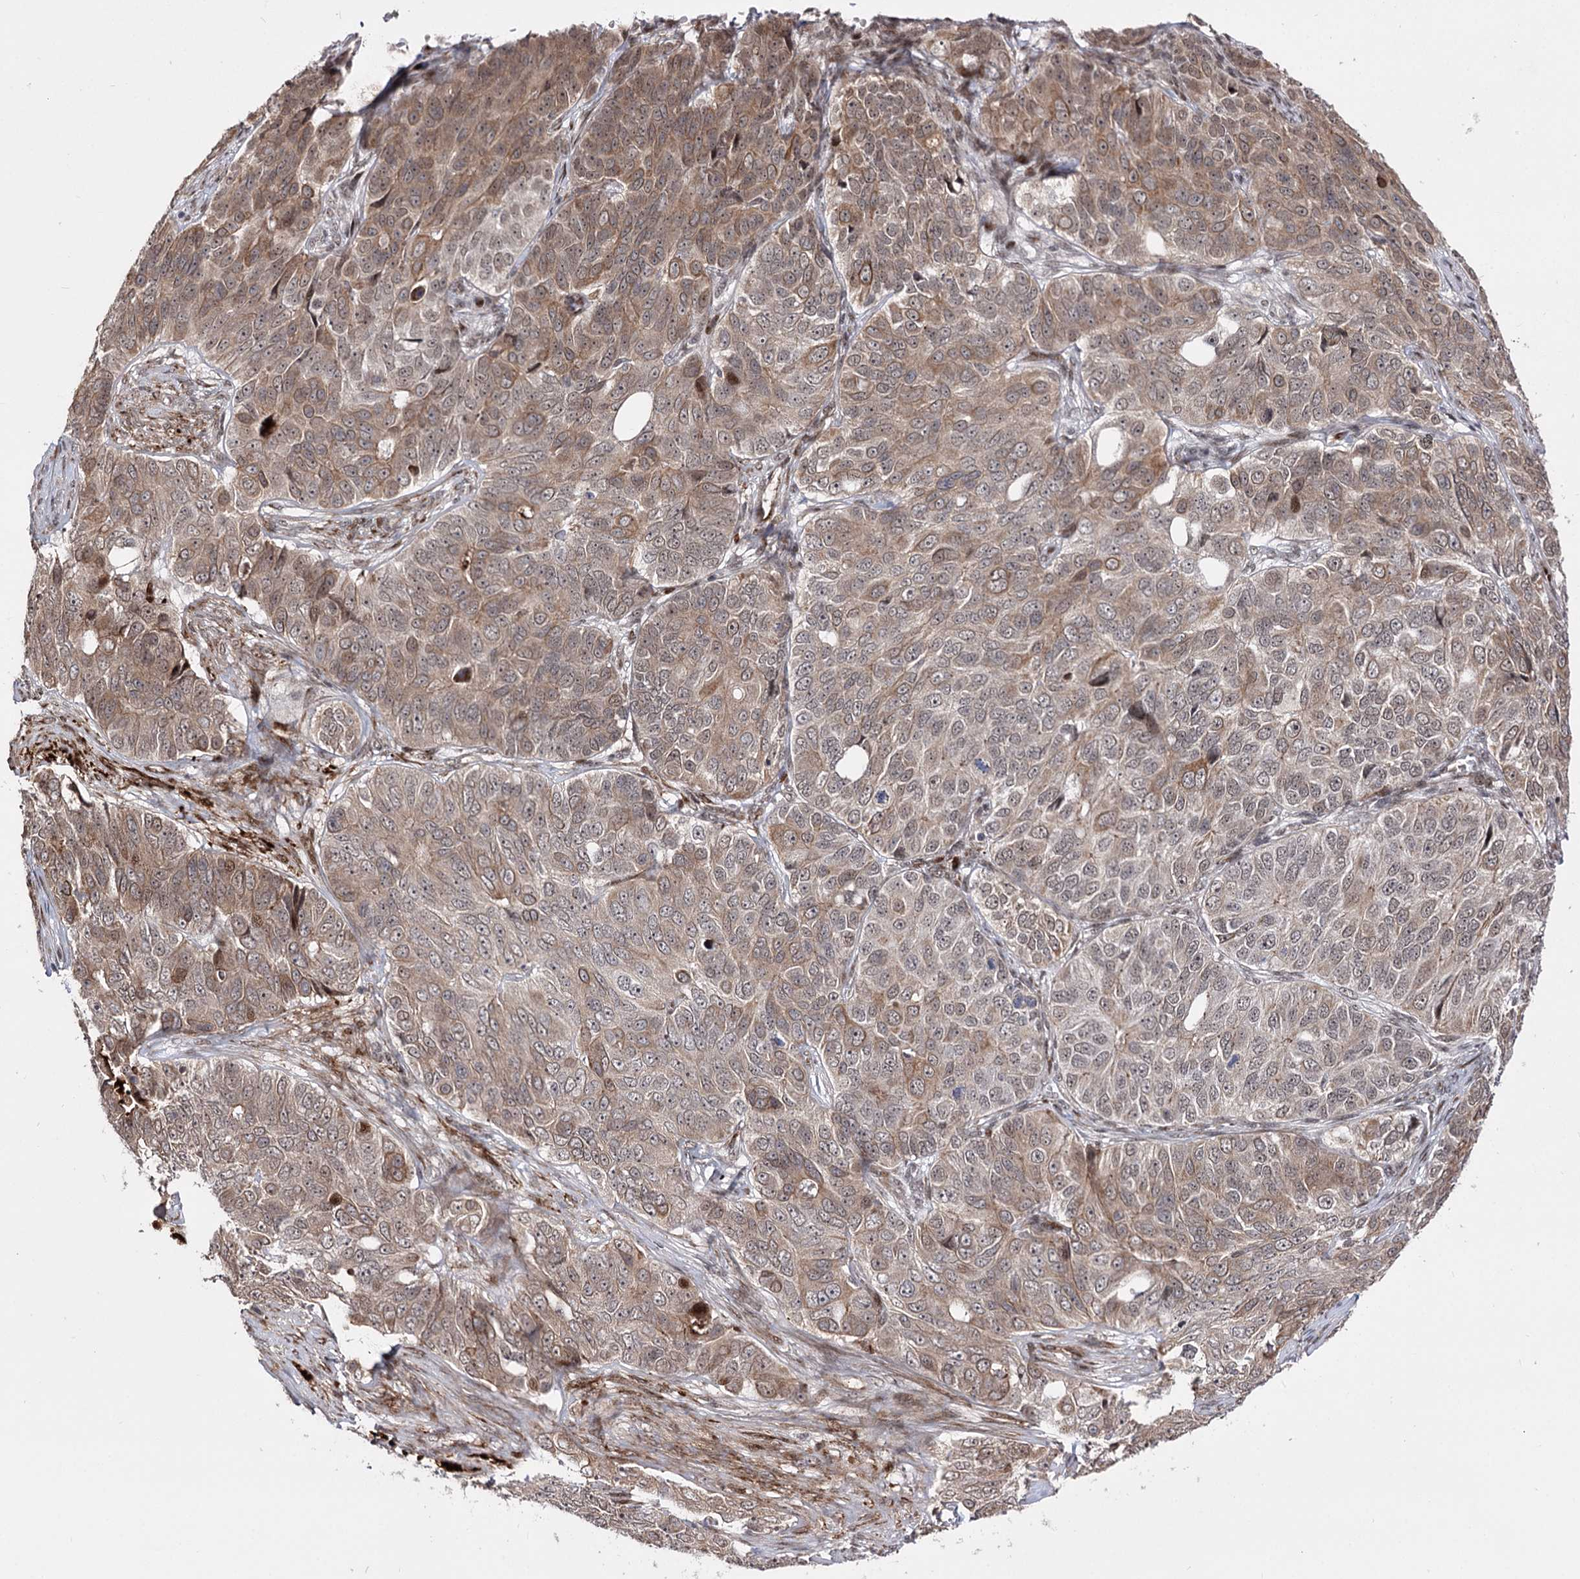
{"staining": {"intensity": "moderate", "quantity": ">75%", "location": "cytoplasmic/membranous,nuclear"}, "tissue": "ovarian cancer", "cell_type": "Tumor cells", "image_type": "cancer", "snomed": [{"axis": "morphology", "description": "Carcinoma, endometroid"}, {"axis": "topography", "description": "Ovary"}], "caption": "High-magnification brightfield microscopy of ovarian cancer (endometroid carcinoma) stained with DAB (3,3'-diaminobenzidine) (brown) and counterstained with hematoxylin (blue). tumor cells exhibit moderate cytoplasmic/membranous and nuclear staining is seen in about>75% of cells. Immunohistochemistry stains the protein of interest in brown and the nuclei are stained blue.", "gene": "STOX1", "patient": {"sex": "female", "age": 51}}